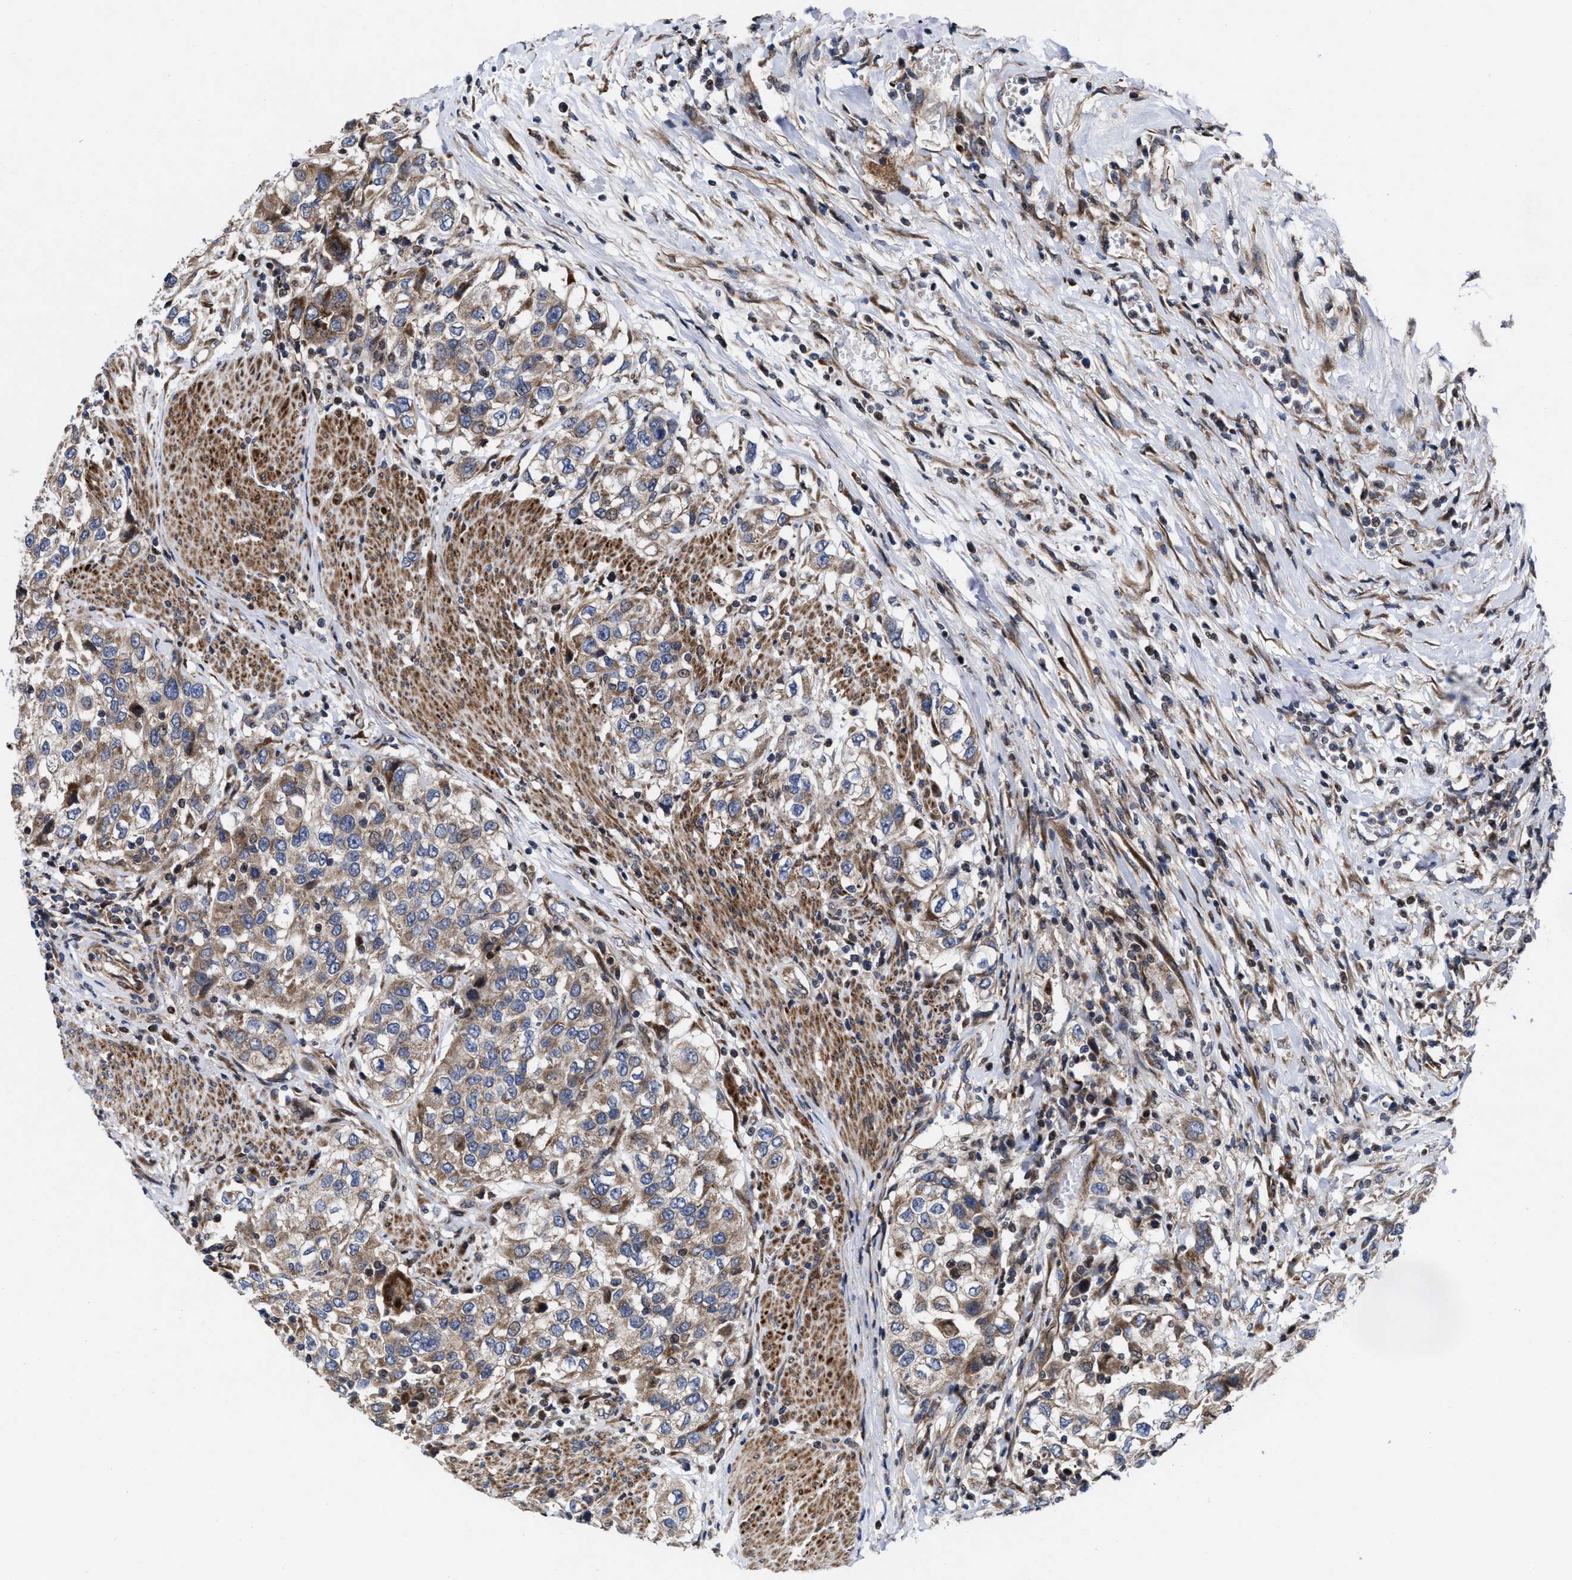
{"staining": {"intensity": "weak", "quantity": ">75%", "location": "cytoplasmic/membranous"}, "tissue": "urothelial cancer", "cell_type": "Tumor cells", "image_type": "cancer", "snomed": [{"axis": "morphology", "description": "Urothelial carcinoma, High grade"}, {"axis": "topography", "description": "Urinary bladder"}], "caption": "A low amount of weak cytoplasmic/membranous staining is seen in approximately >75% of tumor cells in high-grade urothelial carcinoma tissue.", "gene": "MRPL50", "patient": {"sex": "female", "age": 80}}